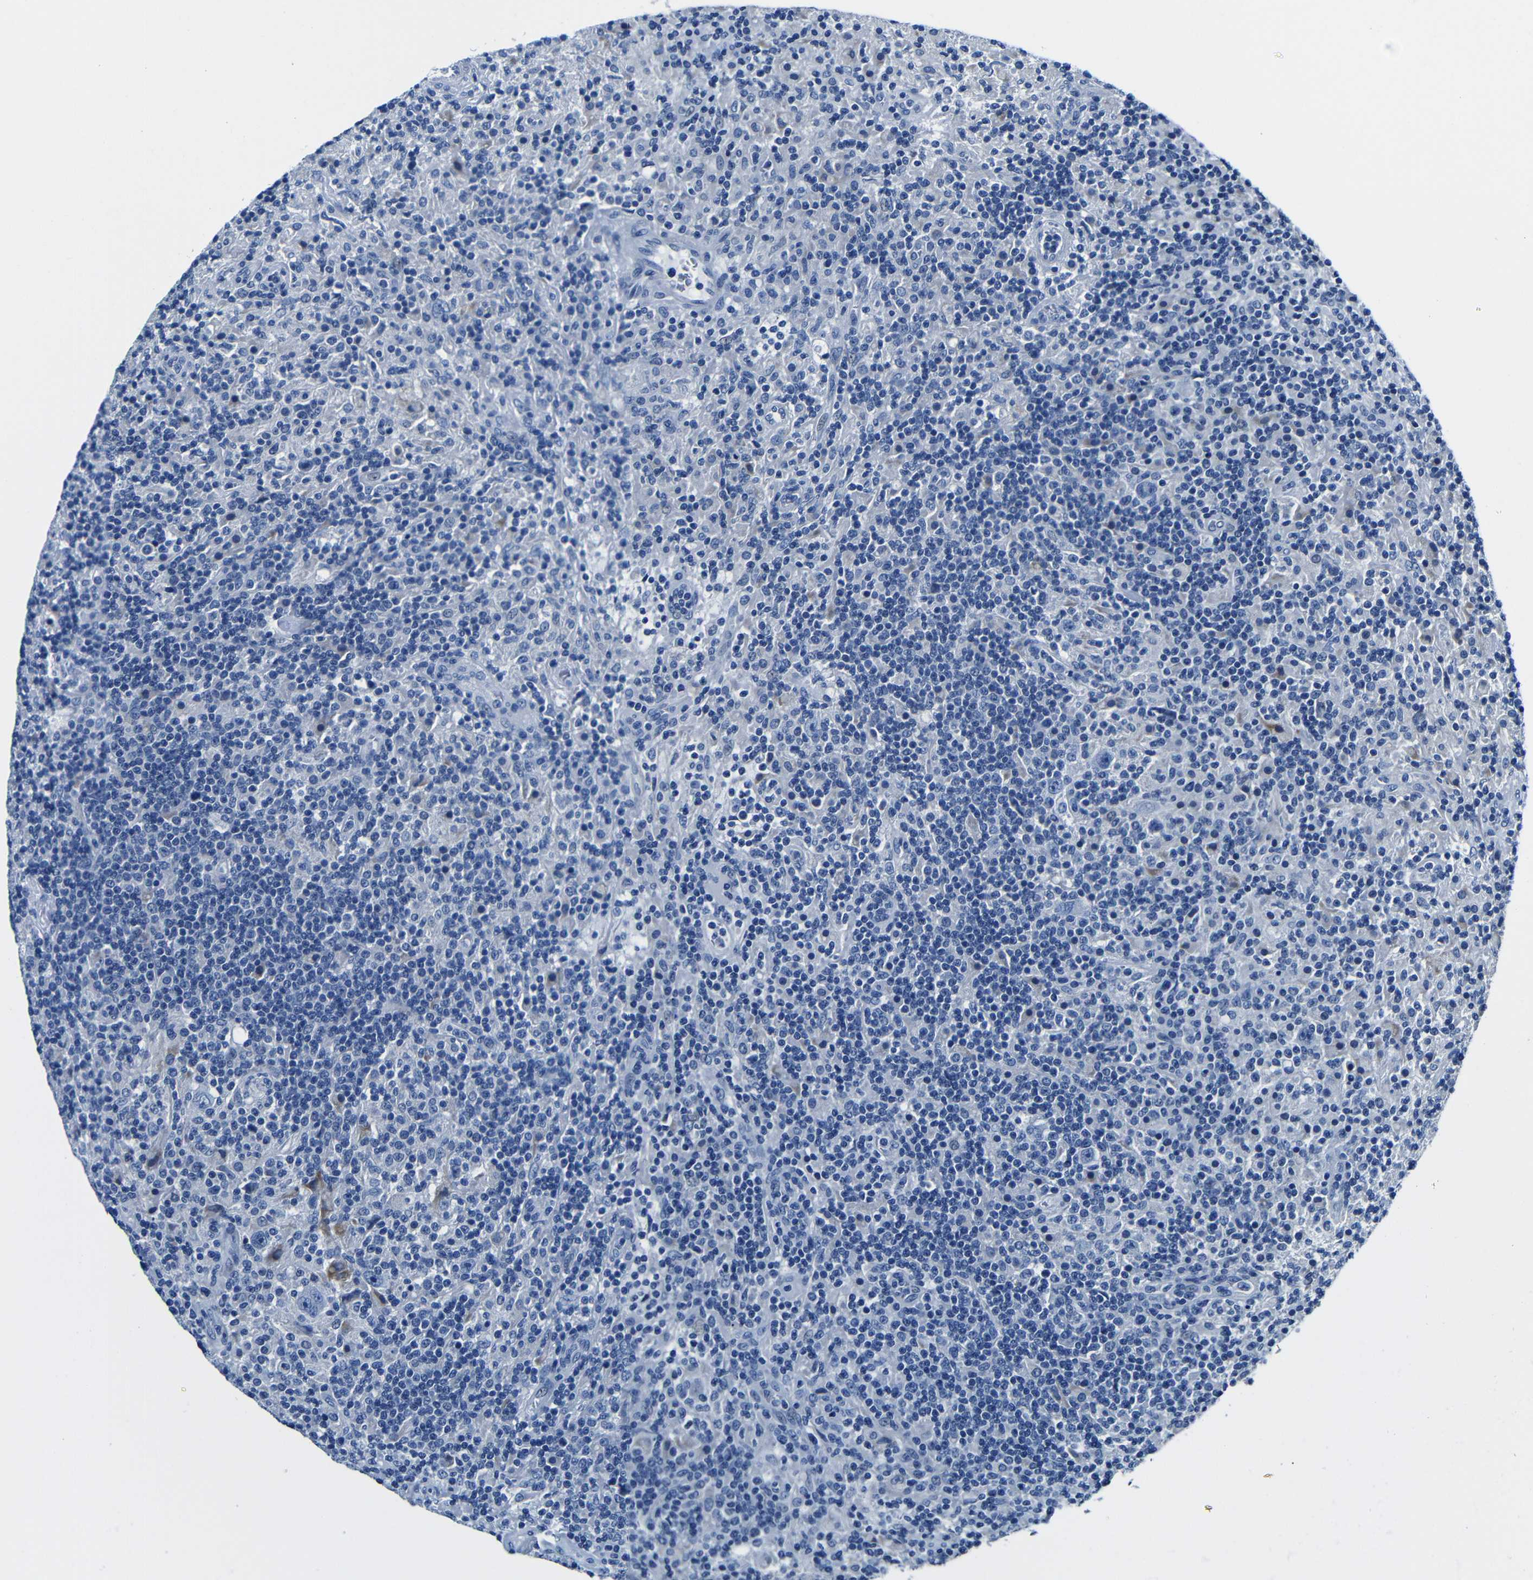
{"staining": {"intensity": "negative", "quantity": "none", "location": "none"}, "tissue": "lymphoma", "cell_type": "Tumor cells", "image_type": "cancer", "snomed": [{"axis": "morphology", "description": "Hodgkin's disease, NOS"}, {"axis": "topography", "description": "Lymph node"}], "caption": "A histopathology image of lymphoma stained for a protein displays no brown staining in tumor cells.", "gene": "TNFAIP1", "patient": {"sex": "male", "age": 70}}